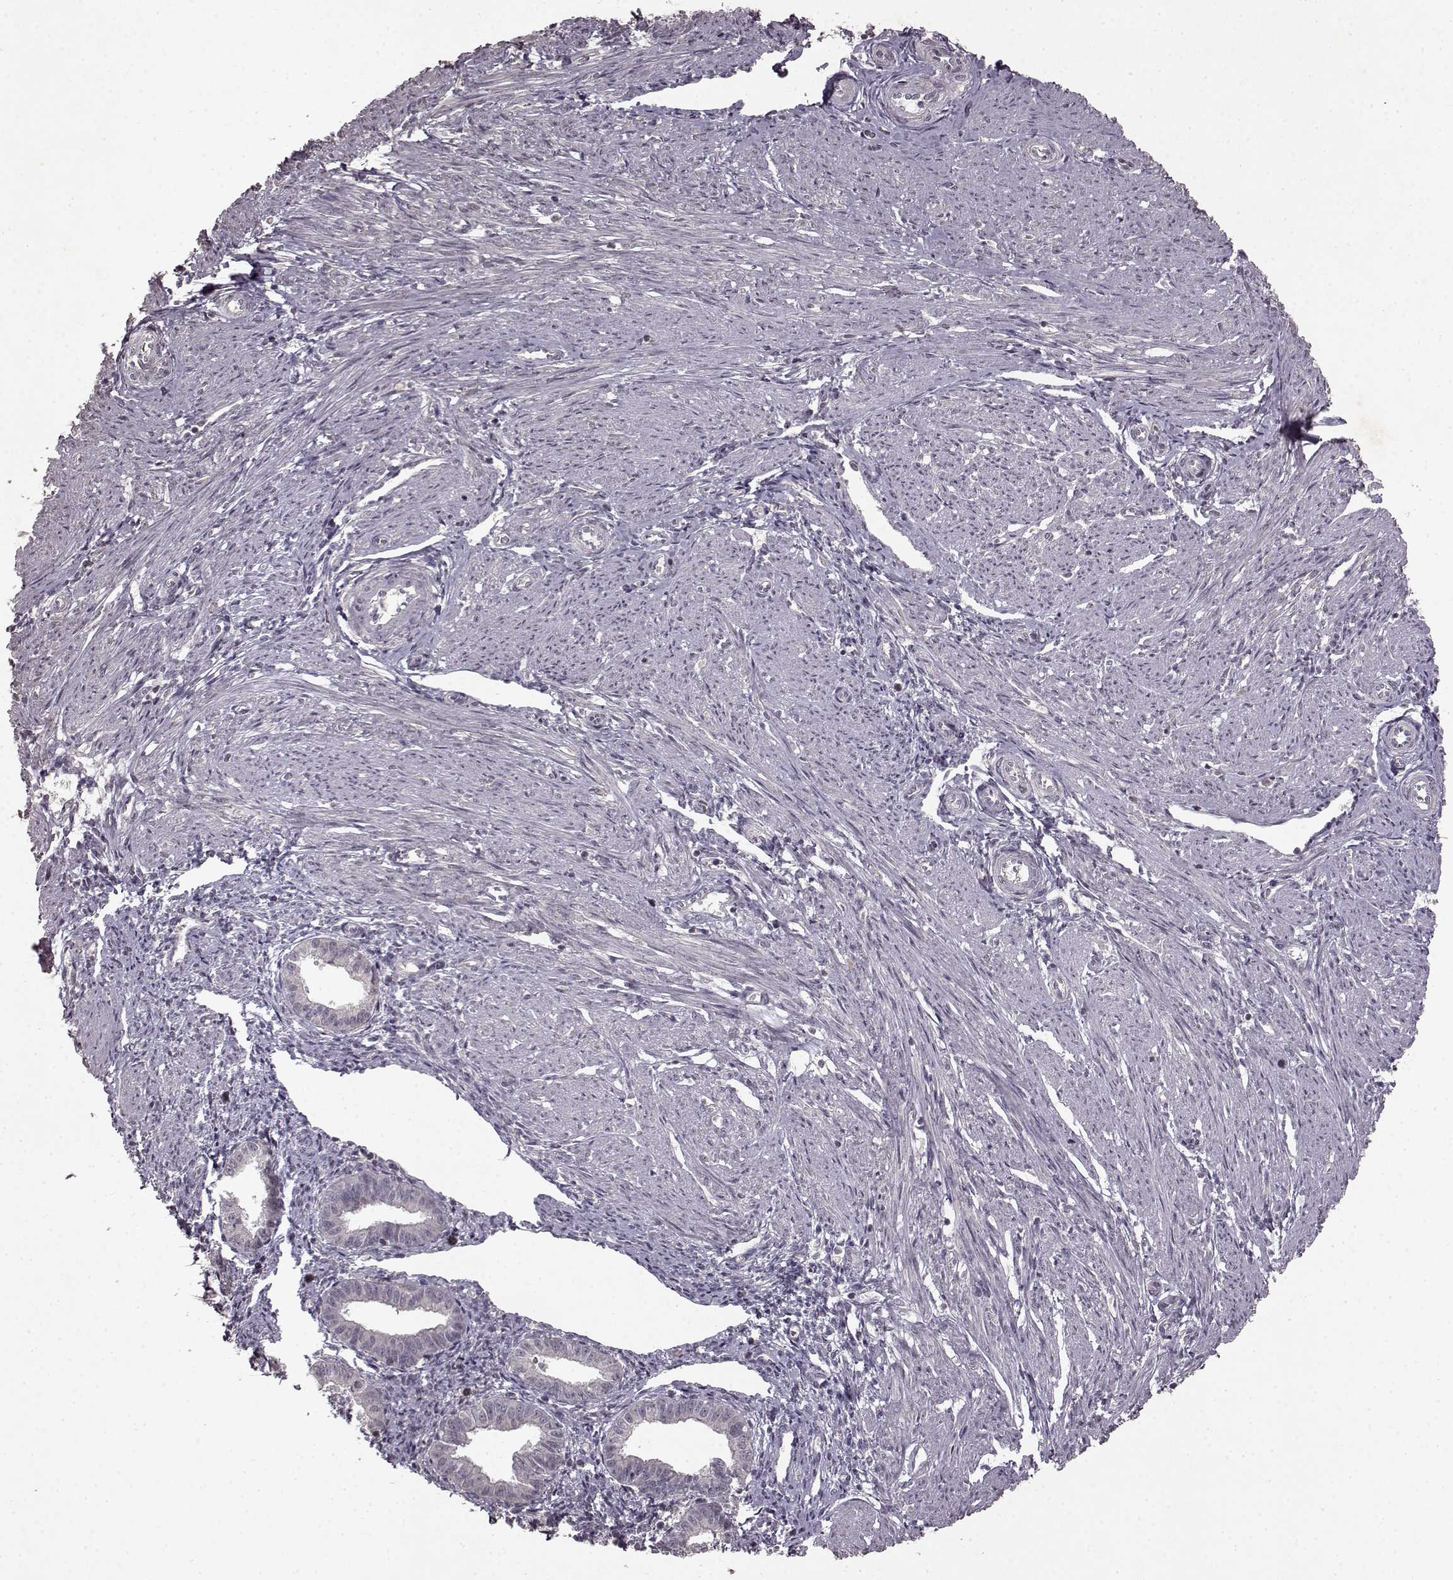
{"staining": {"intensity": "negative", "quantity": "none", "location": "none"}, "tissue": "endometrium", "cell_type": "Cells in endometrial stroma", "image_type": "normal", "snomed": [{"axis": "morphology", "description": "Normal tissue, NOS"}, {"axis": "topography", "description": "Endometrium"}], "caption": "The histopathology image demonstrates no significant positivity in cells in endometrial stroma of endometrium.", "gene": "LHB", "patient": {"sex": "female", "age": 37}}